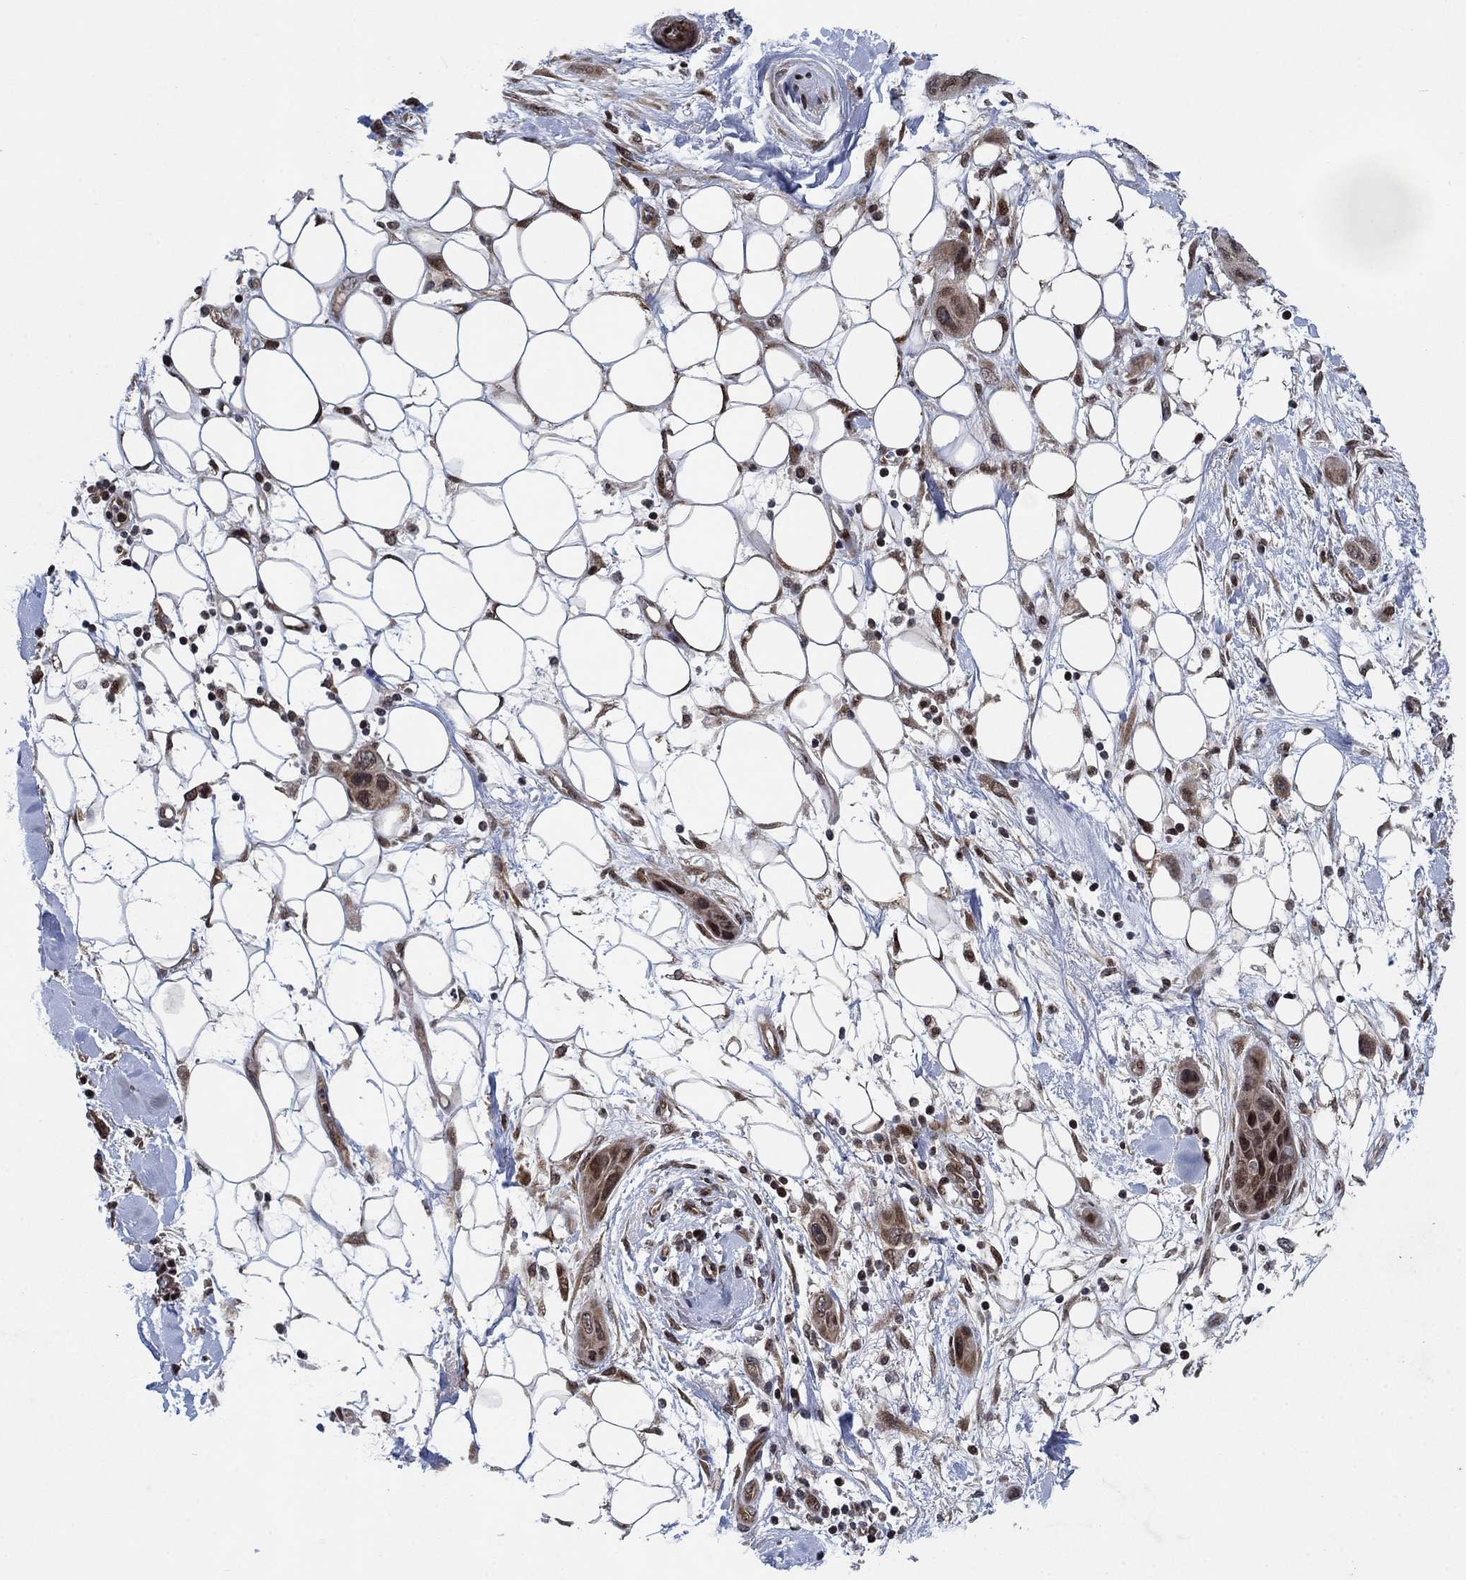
{"staining": {"intensity": "strong", "quantity": "25%-75%", "location": "nuclear"}, "tissue": "skin cancer", "cell_type": "Tumor cells", "image_type": "cancer", "snomed": [{"axis": "morphology", "description": "Squamous cell carcinoma, NOS"}, {"axis": "topography", "description": "Skin"}], "caption": "Immunohistochemistry (IHC) of skin cancer (squamous cell carcinoma) demonstrates high levels of strong nuclear staining in approximately 25%-75% of tumor cells.", "gene": "PRICKLE4", "patient": {"sex": "male", "age": 79}}